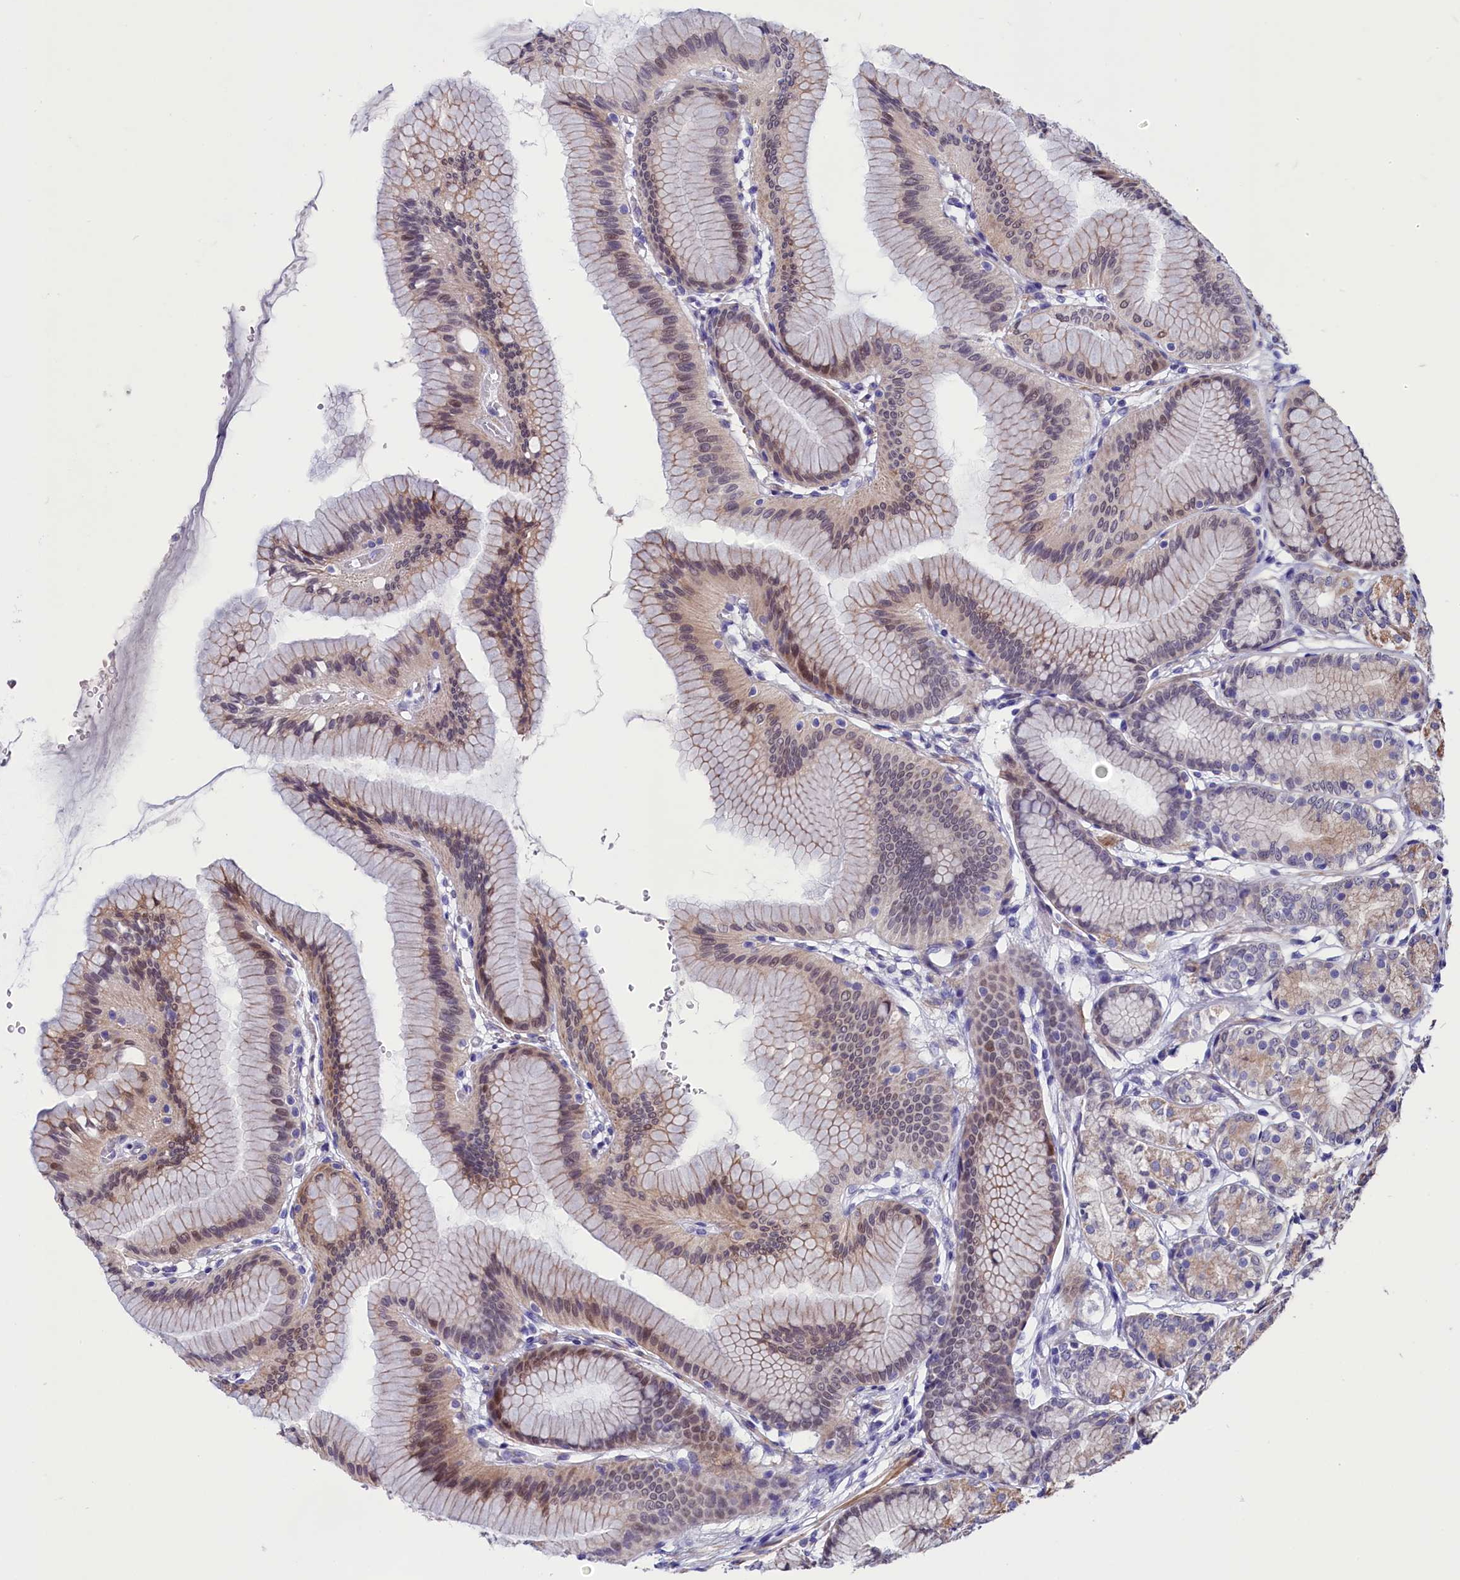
{"staining": {"intensity": "moderate", "quantity": "25%-75%", "location": "cytoplasmic/membranous,nuclear"}, "tissue": "stomach", "cell_type": "Glandular cells", "image_type": "normal", "snomed": [{"axis": "morphology", "description": "Normal tissue, NOS"}, {"axis": "morphology", "description": "Adenocarcinoma, NOS"}, {"axis": "morphology", "description": "Adenocarcinoma, High grade"}, {"axis": "topography", "description": "Stomach, upper"}, {"axis": "topography", "description": "Stomach"}], "caption": "Protein positivity by immunohistochemistry (IHC) displays moderate cytoplasmic/membranous,nuclear positivity in about 25%-75% of glandular cells in benign stomach. (DAB IHC, brown staining for protein, blue staining for nuclei).", "gene": "SCD5", "patient": {"sex": "female", "age": 65}}